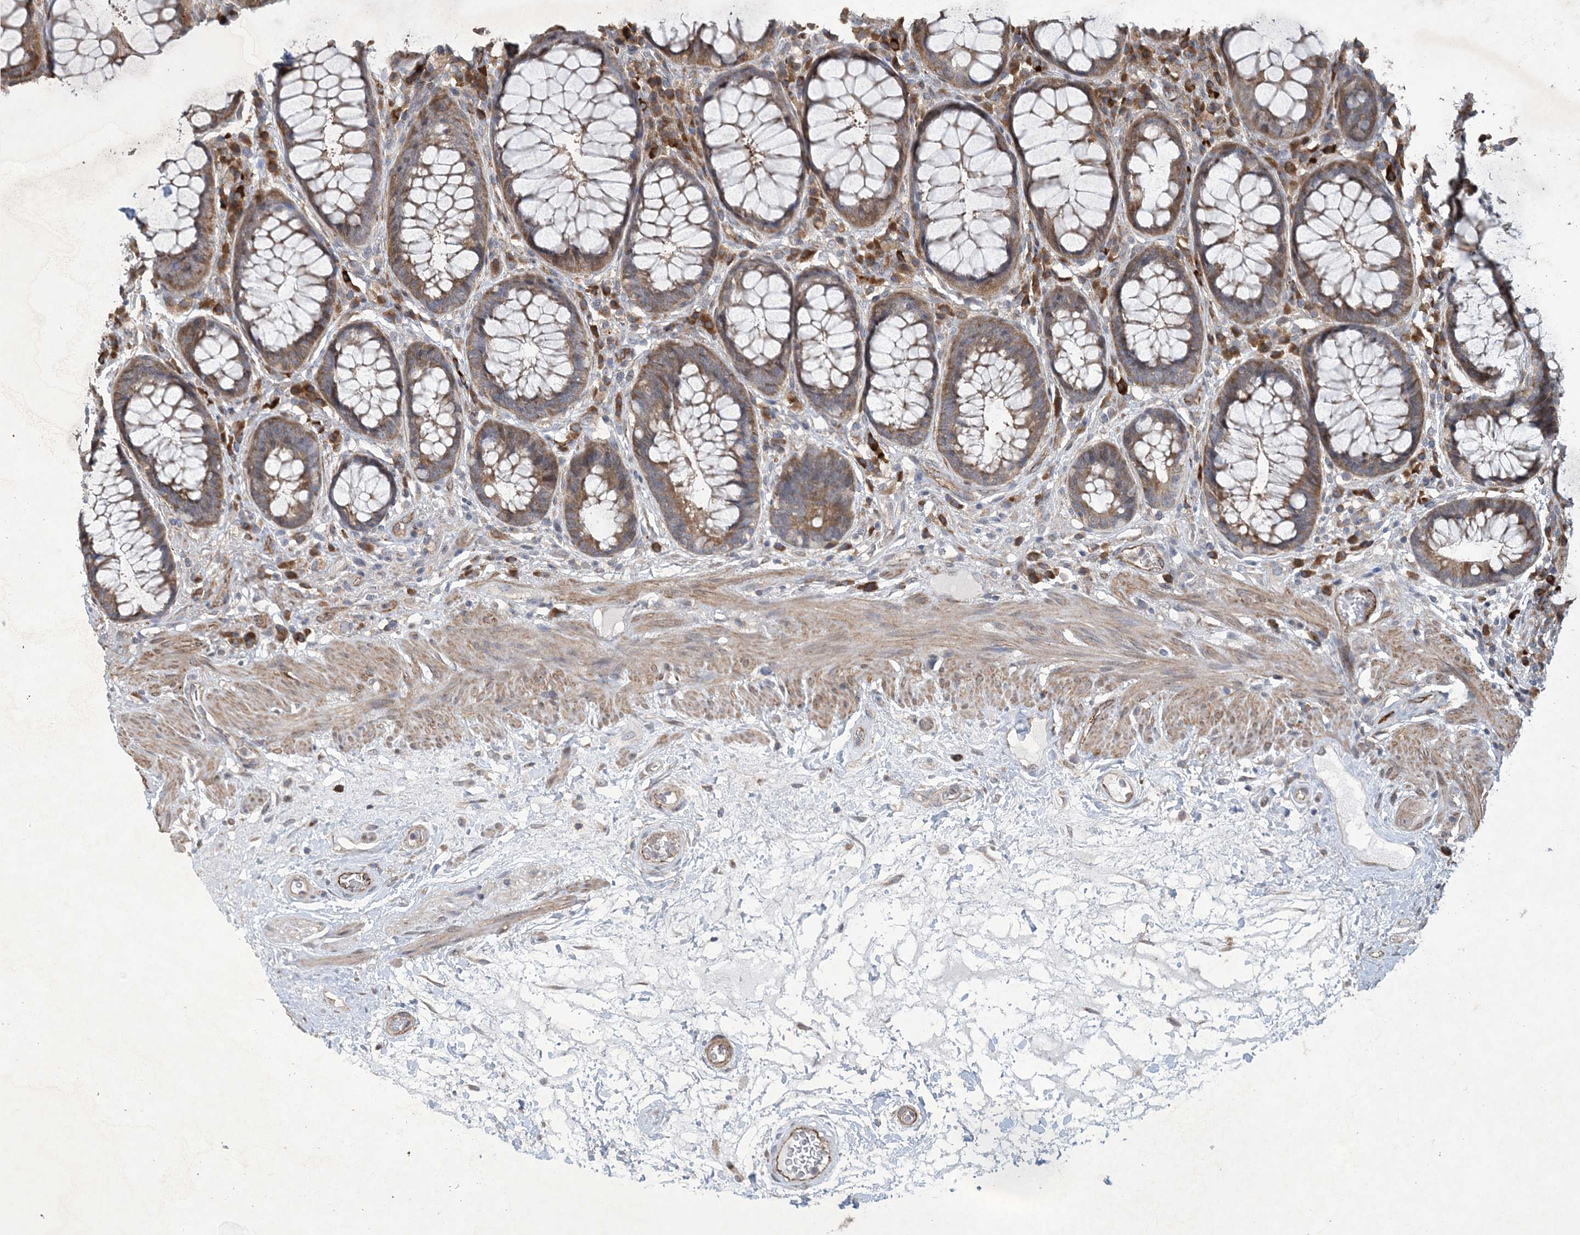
{"staining": {"intensity": "moderate", "quantity": ">75%", "location": "cytoplasmic/membranous"}, "tissue": "rectum", "cell_type": "Glandular cells", "image_type": "normal", "snomed": [{"axis": "morphology", "description": "Normal tissue, NOS"}, {"axis": "topography", "description": "Rectum"}], "caption": "This histopathology image demonstrates IHC staining of benign rectum, with medium moderate cytoplasmic/membranous expression in about >75% of glandular cells.", "gene": "N4BP2", "patient": {"sex": "male", "age": 64}}